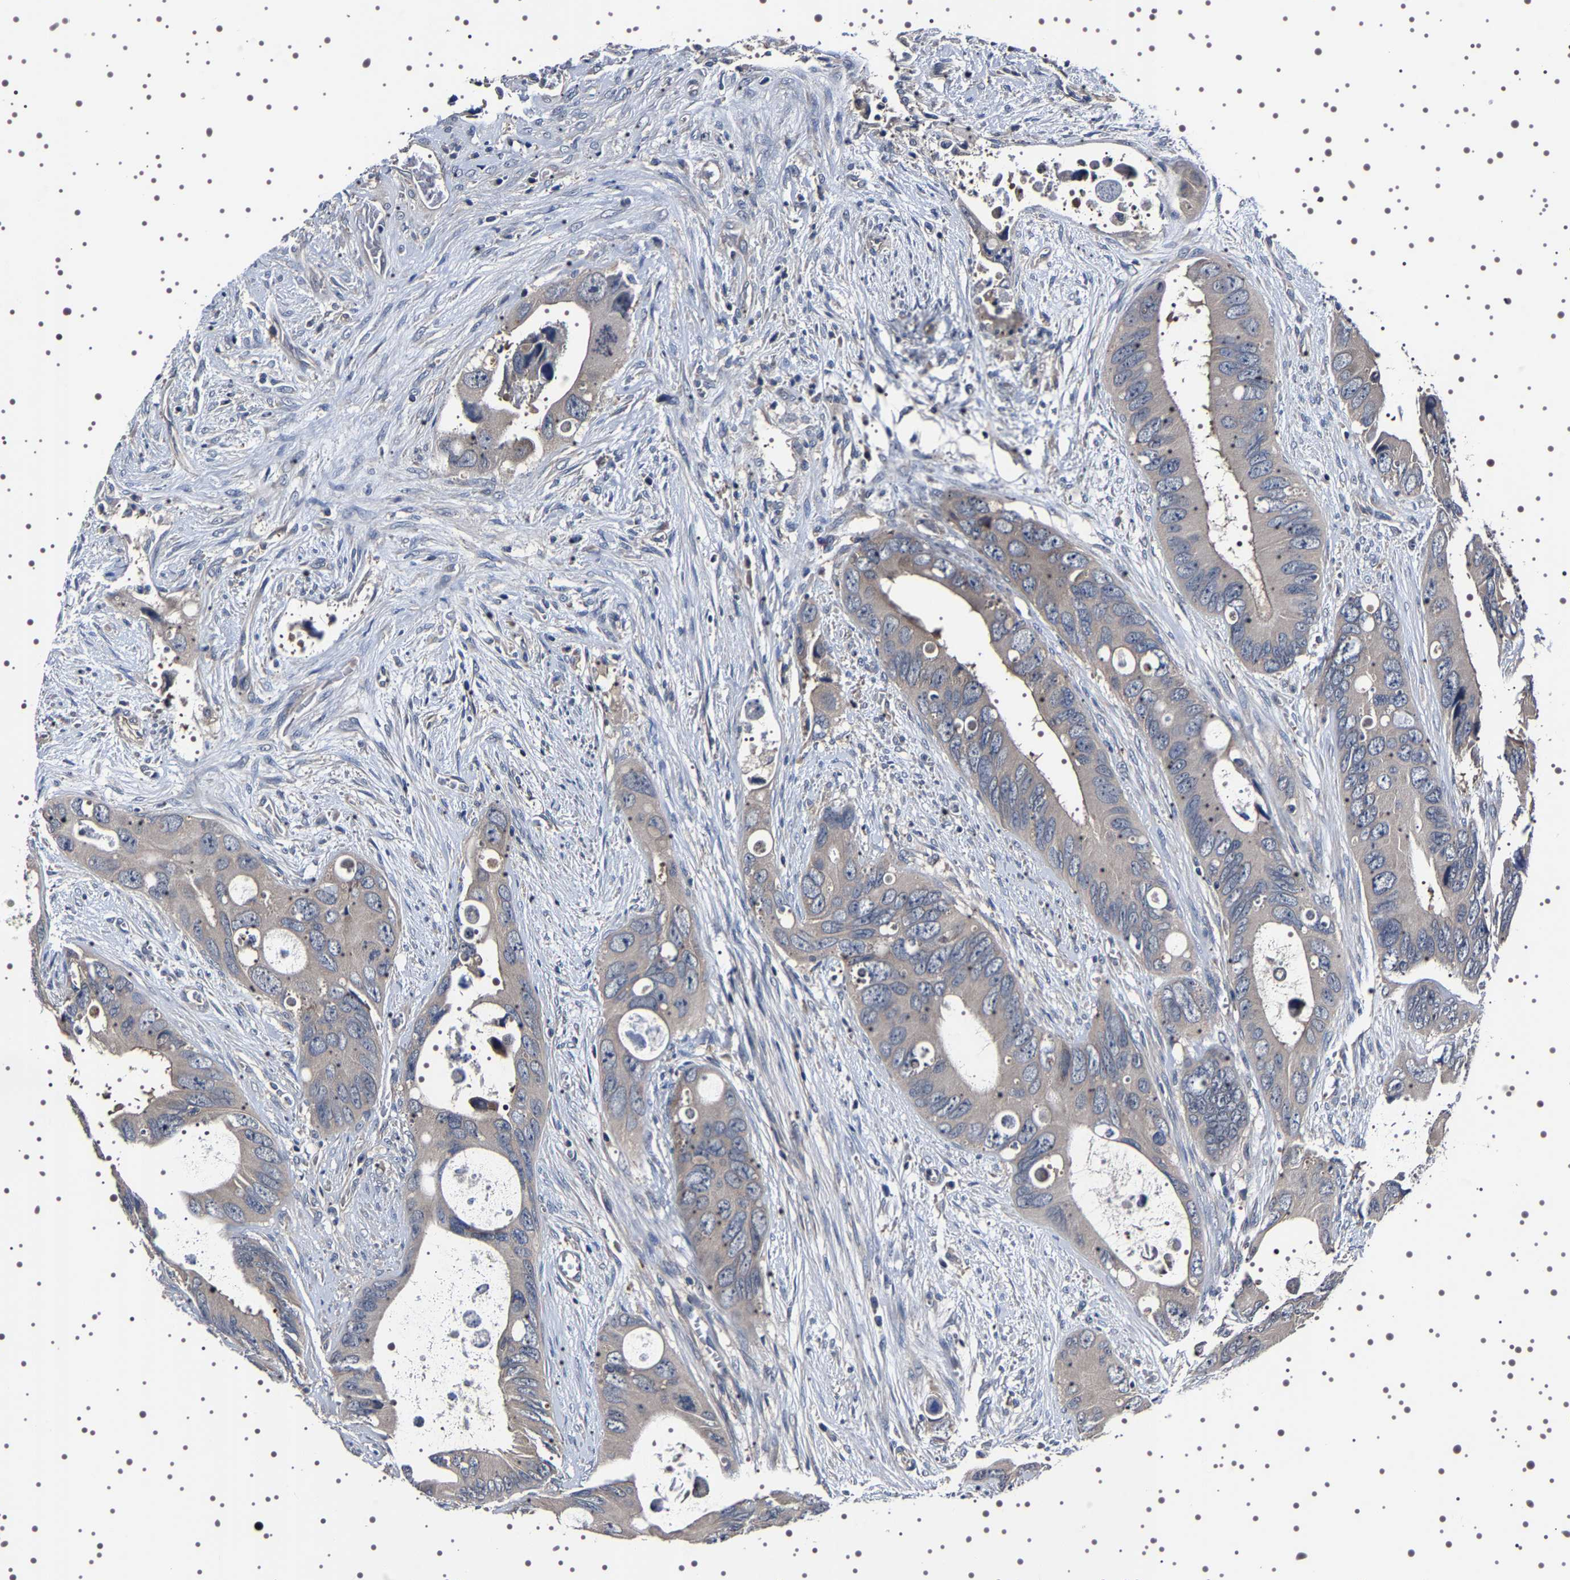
{"staining": {"intensity": "negative", "quantity": "none", "location": "none"}, "tissue": "colorectal cancer", "cell_type": "Tumor cells", "image_type": "cancer", "snomed": [{"axis": "morphology", "description": "Adenocarcinoma, NOS"}, {"axis": "topography", "description": "Rectum"}], "caption": "Immunohistochemistry histopathology image of colorectal cancer (adenocarcinoma) stained for a protein (brown), which reveals no expression in tumor cells.", "gene": "TARBP1", "patient": {"sex": "male", "age": 70}}